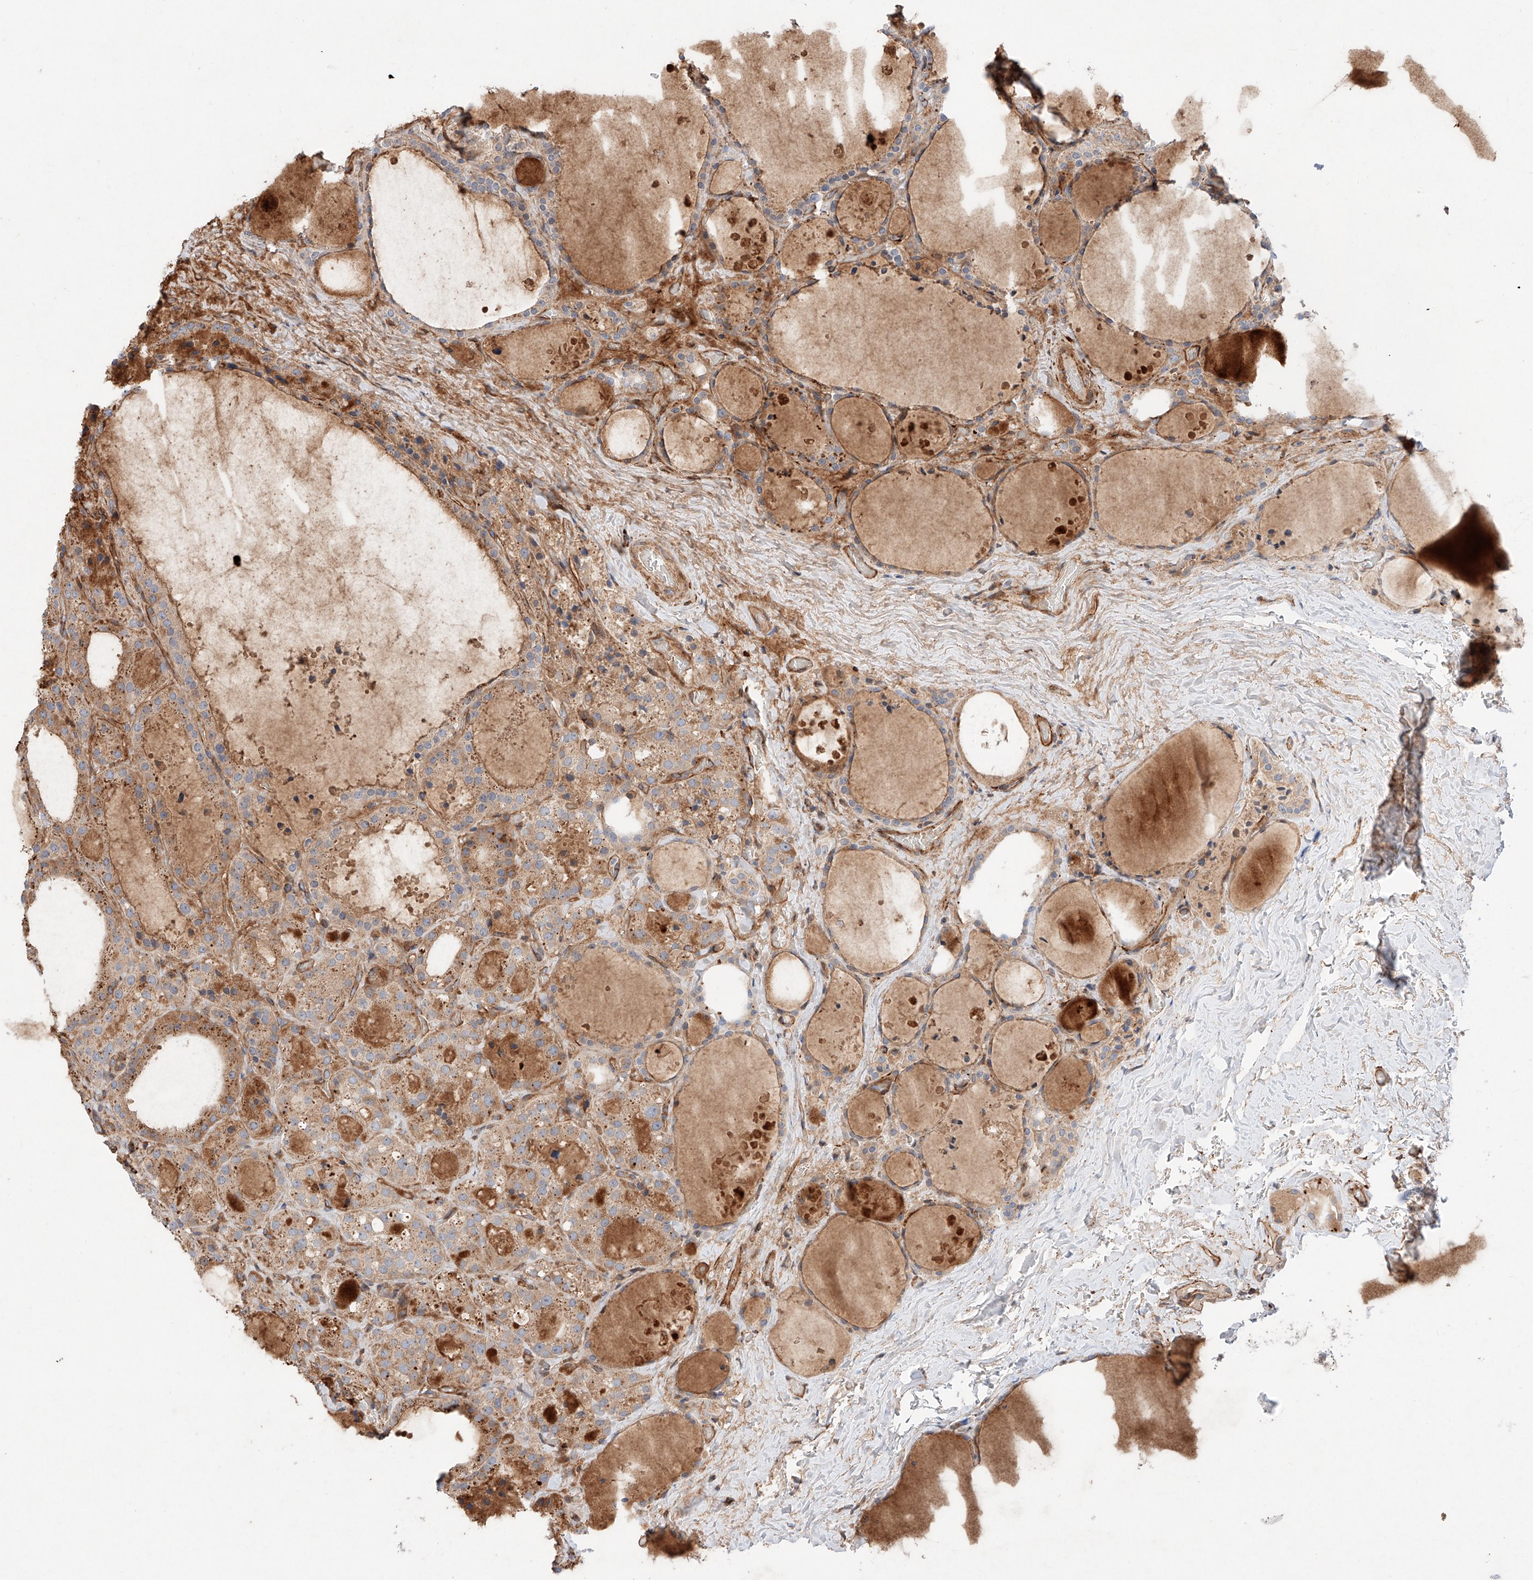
{"staining": {"intensity": "moderate", "quantity": ">75%", "location": "cytoplasmic/membranous"}, "tissue": "thyroid cancer", "cell_type": "Tumor cells", "image_type": "cancer", "snomed": [{"axis": "morphology", "description": "Papillary adenocarcinoma, NOS"}, {"axis": "topography", "description": "Thyroid gland"}], "caption": "This histopathology image exhibits immunohistochemistry staining of papillary adenocarcinoma (thyroid), with medium moderate cytoplasmic/membranous expression in approximately >75% of tumor cells.", "gene": "MINDY4", "patient": {"sex": "male", "age": 77}}